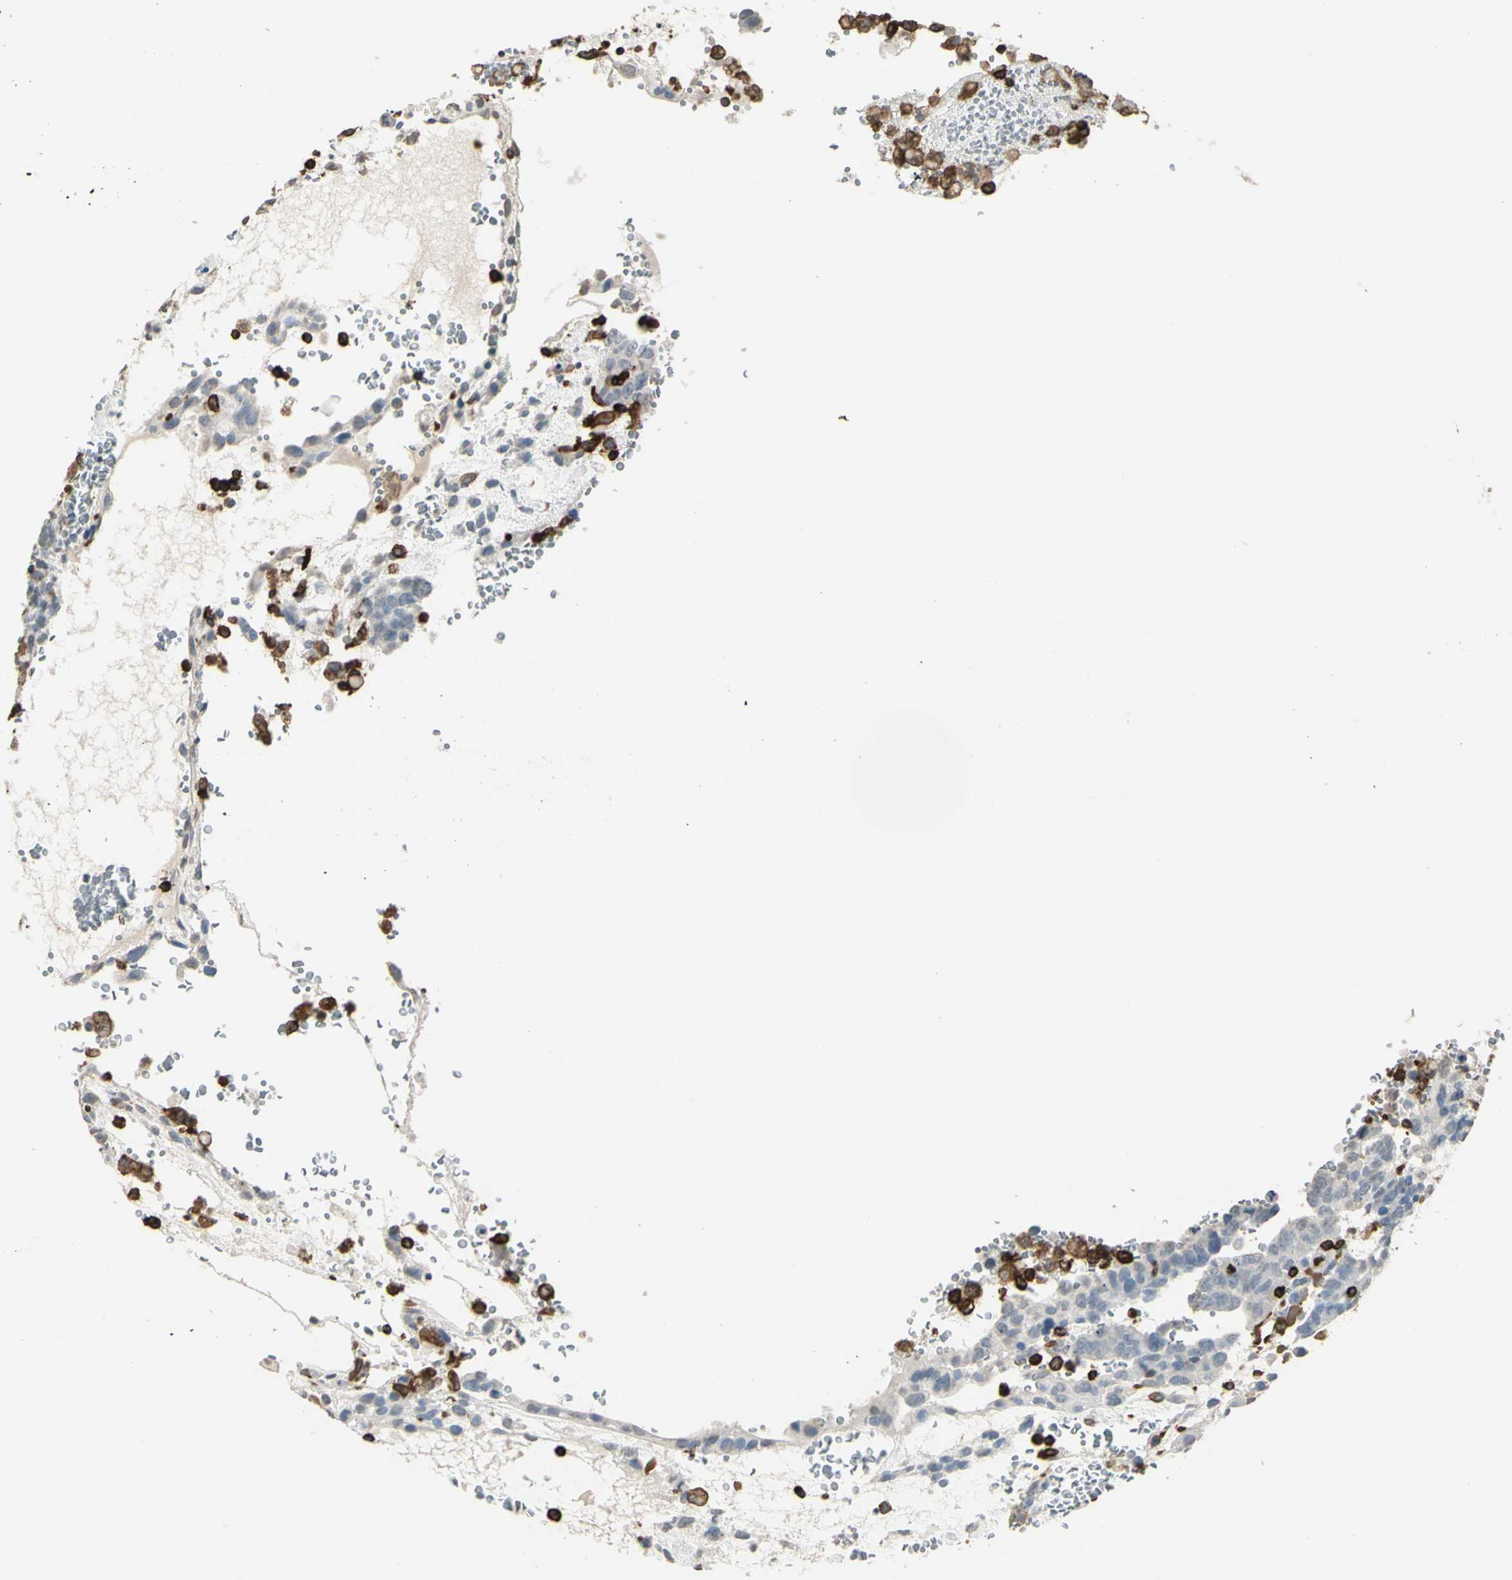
{"staining": {"intensity": "negative", "quantity": "none", "location": "none"}, "tissue": "testis cancer", "cell_type": "Tumor cells", "image_type": "cancer", "snomed": [{"axis": "morphology", "description": "Seminoma, NOS"}, {"axis": "morphology", "description": "Carcinoma, Embryonal, NOS"}, {"axis": "topography", "description": "Testis"}], "caption": "This is an immunohistochemistry (IHC) histopathology image of human testis cancer (seminoma). There is no expression in tumor cells.", "gene": "PSTPIP1", "patient": {"sex": "male", "age": 52}}